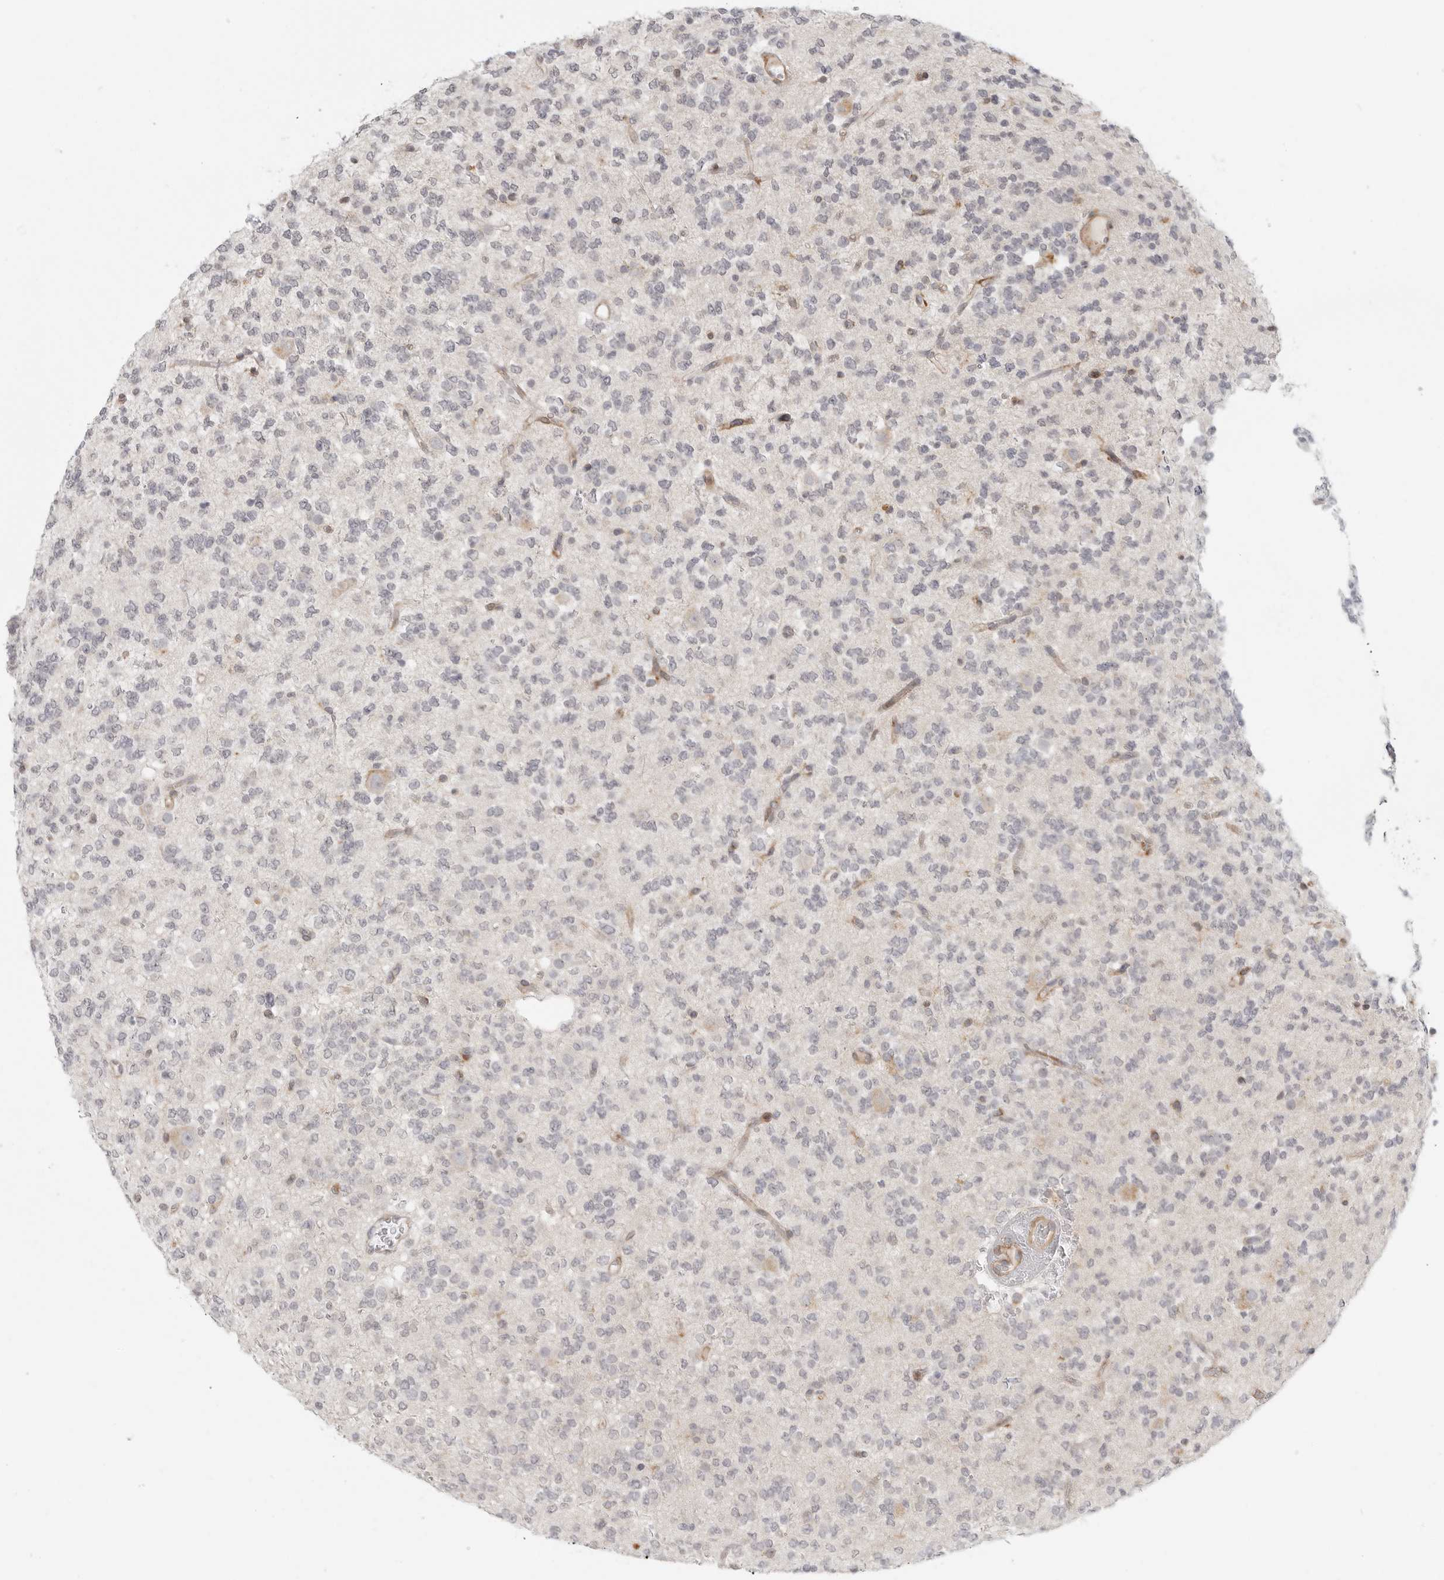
{"staining": {"intensity": "negative", "quantity": "none", "location": "none"}, "tissue": "glioma", "cell_type": "Tumor cells", "image_type": "cancer", "snomed": [{"axis": "morphology", "description": "Glioma, malignant, Low grade"}, {"axis": "topography", "description": "Brain"}], "caption": "IHC micrograph of neoplastic tissue: human malignant low-grade glioma stained with DAB demonstrates no significant protein staining in tumor cells.", "gene": "SH3KBP1", "patient": {"sex": "male", "age": 38}}